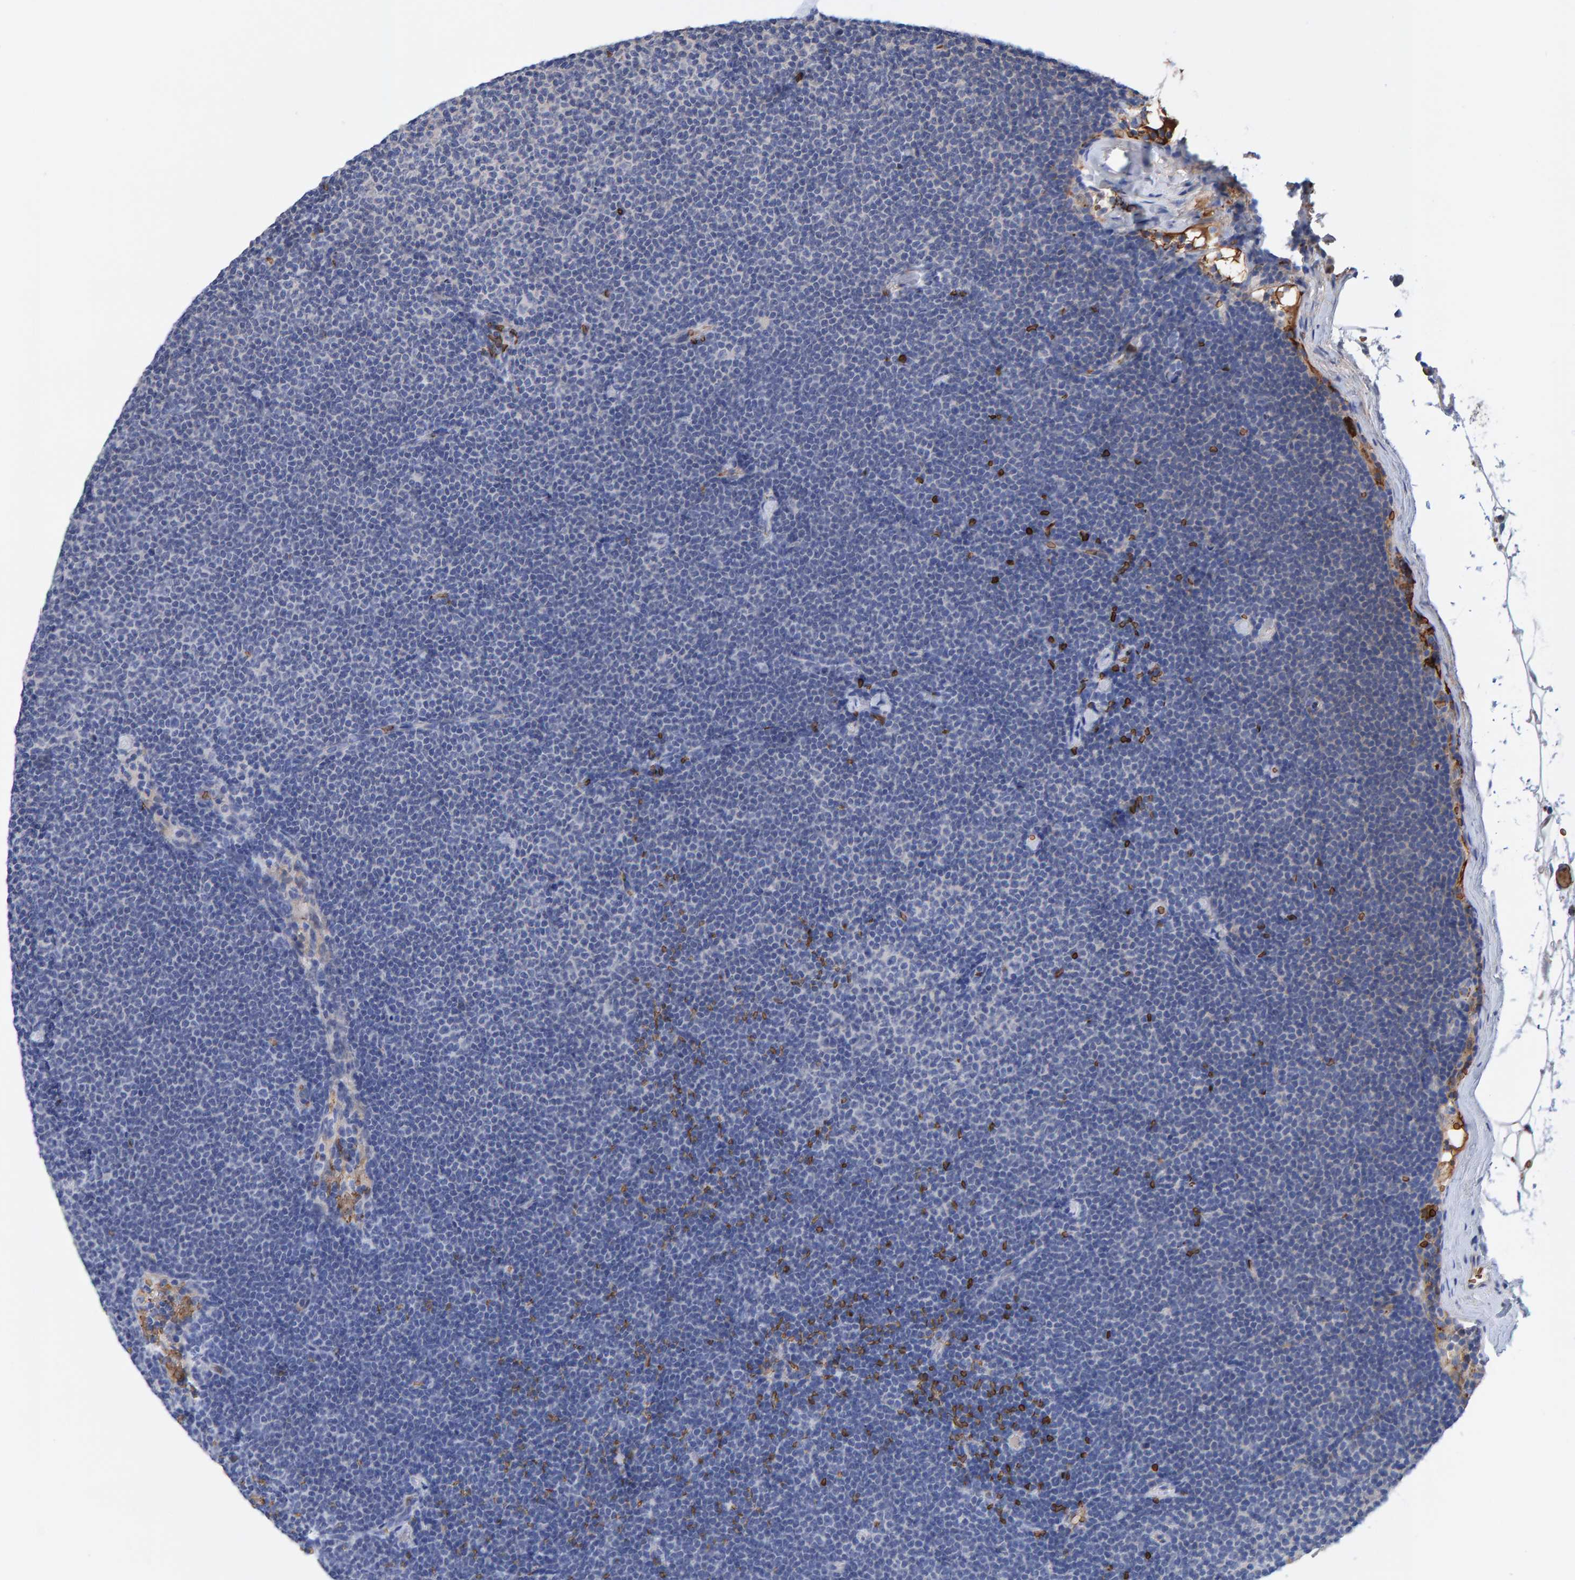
{"staining": {"intensity": "negative", "quantity": "none", "location": "none"}, "tissue": "lymphoma", "cell_type": "Tumor cells", "image_type": "cancer", "snomed": [{"axis": "morphology", "description": "Malignant lymphoma, non-Hodgkin's type, Low grade"}, {"axis": "topography", "description": "Lymph node"}], "caption": "The immunohistochemistry micrograph has no significant staining in tumor cells of low-grade malignant lymphoma, non-Hodgkin's type tissue.", "gene": "VPS9D1", "patient": {"sex": "female", "age": 53}}